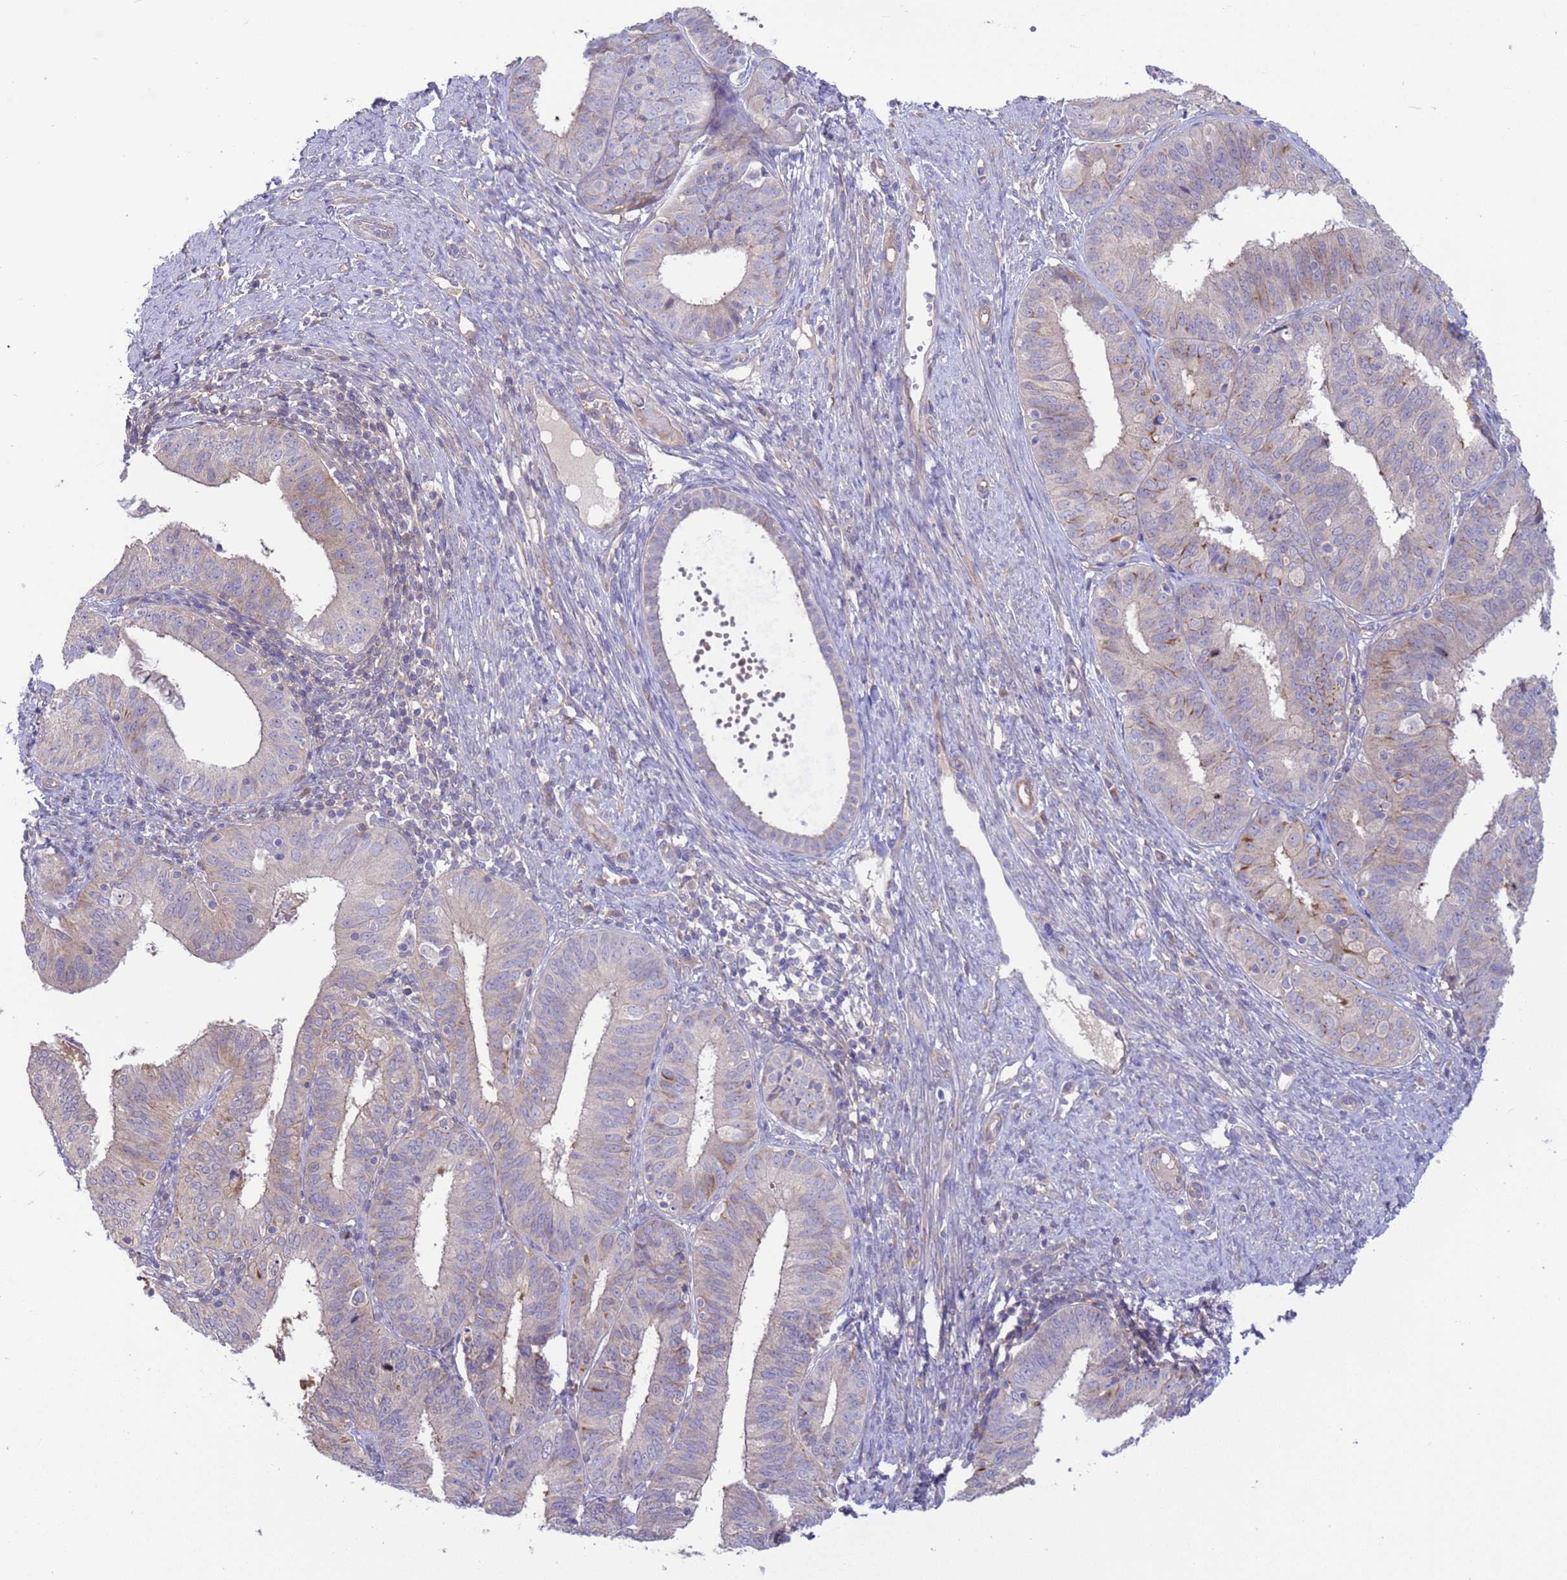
{"staining": {"intensity": "weak", "quantity": "<25%", "location": "cytoplasmic/membranous"}, "tissue": "endometrial cancer", "cell_type": "Tumor cells", "image_type": "cancer", "snomed": [{"axis": "morphology", "description": "Adenocarcinoma, NOS"}, {"axis": "topography", "description": "Endometrium"}], "caption": "Tumor cells are negative for brown protein staining in adenocarcinoma (endometrial).", "gene": "GJA10", "patient": {"sex": "female", "age": 51}}